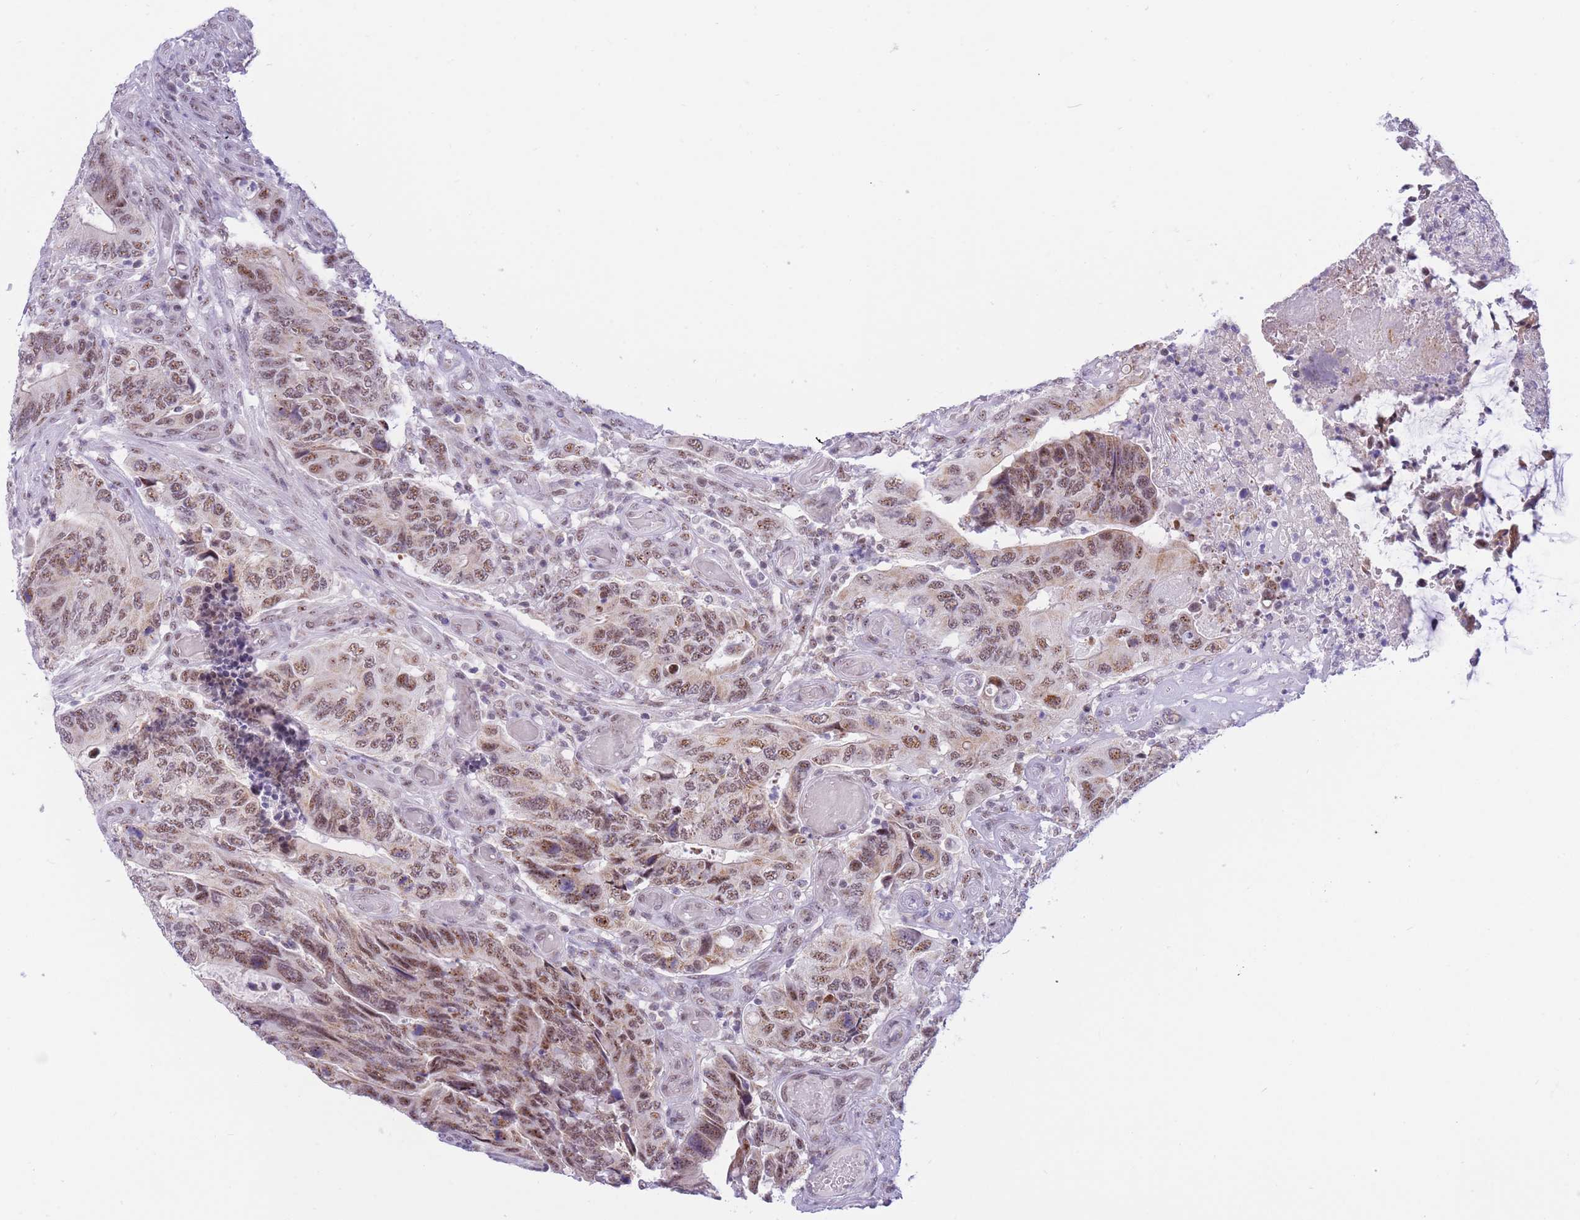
{"staining": {"intensity": "moderate", "quantity": "25%-75%", "location": "cytoplasmic/membranous,nuclear"}, "tissue": "colorectal cancer", "cell_type": "Tumor cells", "image_type": "cancer", "snomed": [{"axis": "morphology", "description": "Adenocarcinoma, NOS"}, {"axis": "topography", "description": "Colon"}], "caption": "Immunohistochemical staining of colorectal cancer exhibits moderate cytoplasmic/membranous and nuclear protein positivity in about 25%-75% of tumor cells. The staining was performed using DAB to visualize the protein expression in brown, while the nuclei were stained in blue with hematoxylin (Magnification: 20x).", "gene": "CYP2B6", "patient": {"sex": "male", "age": 87}}